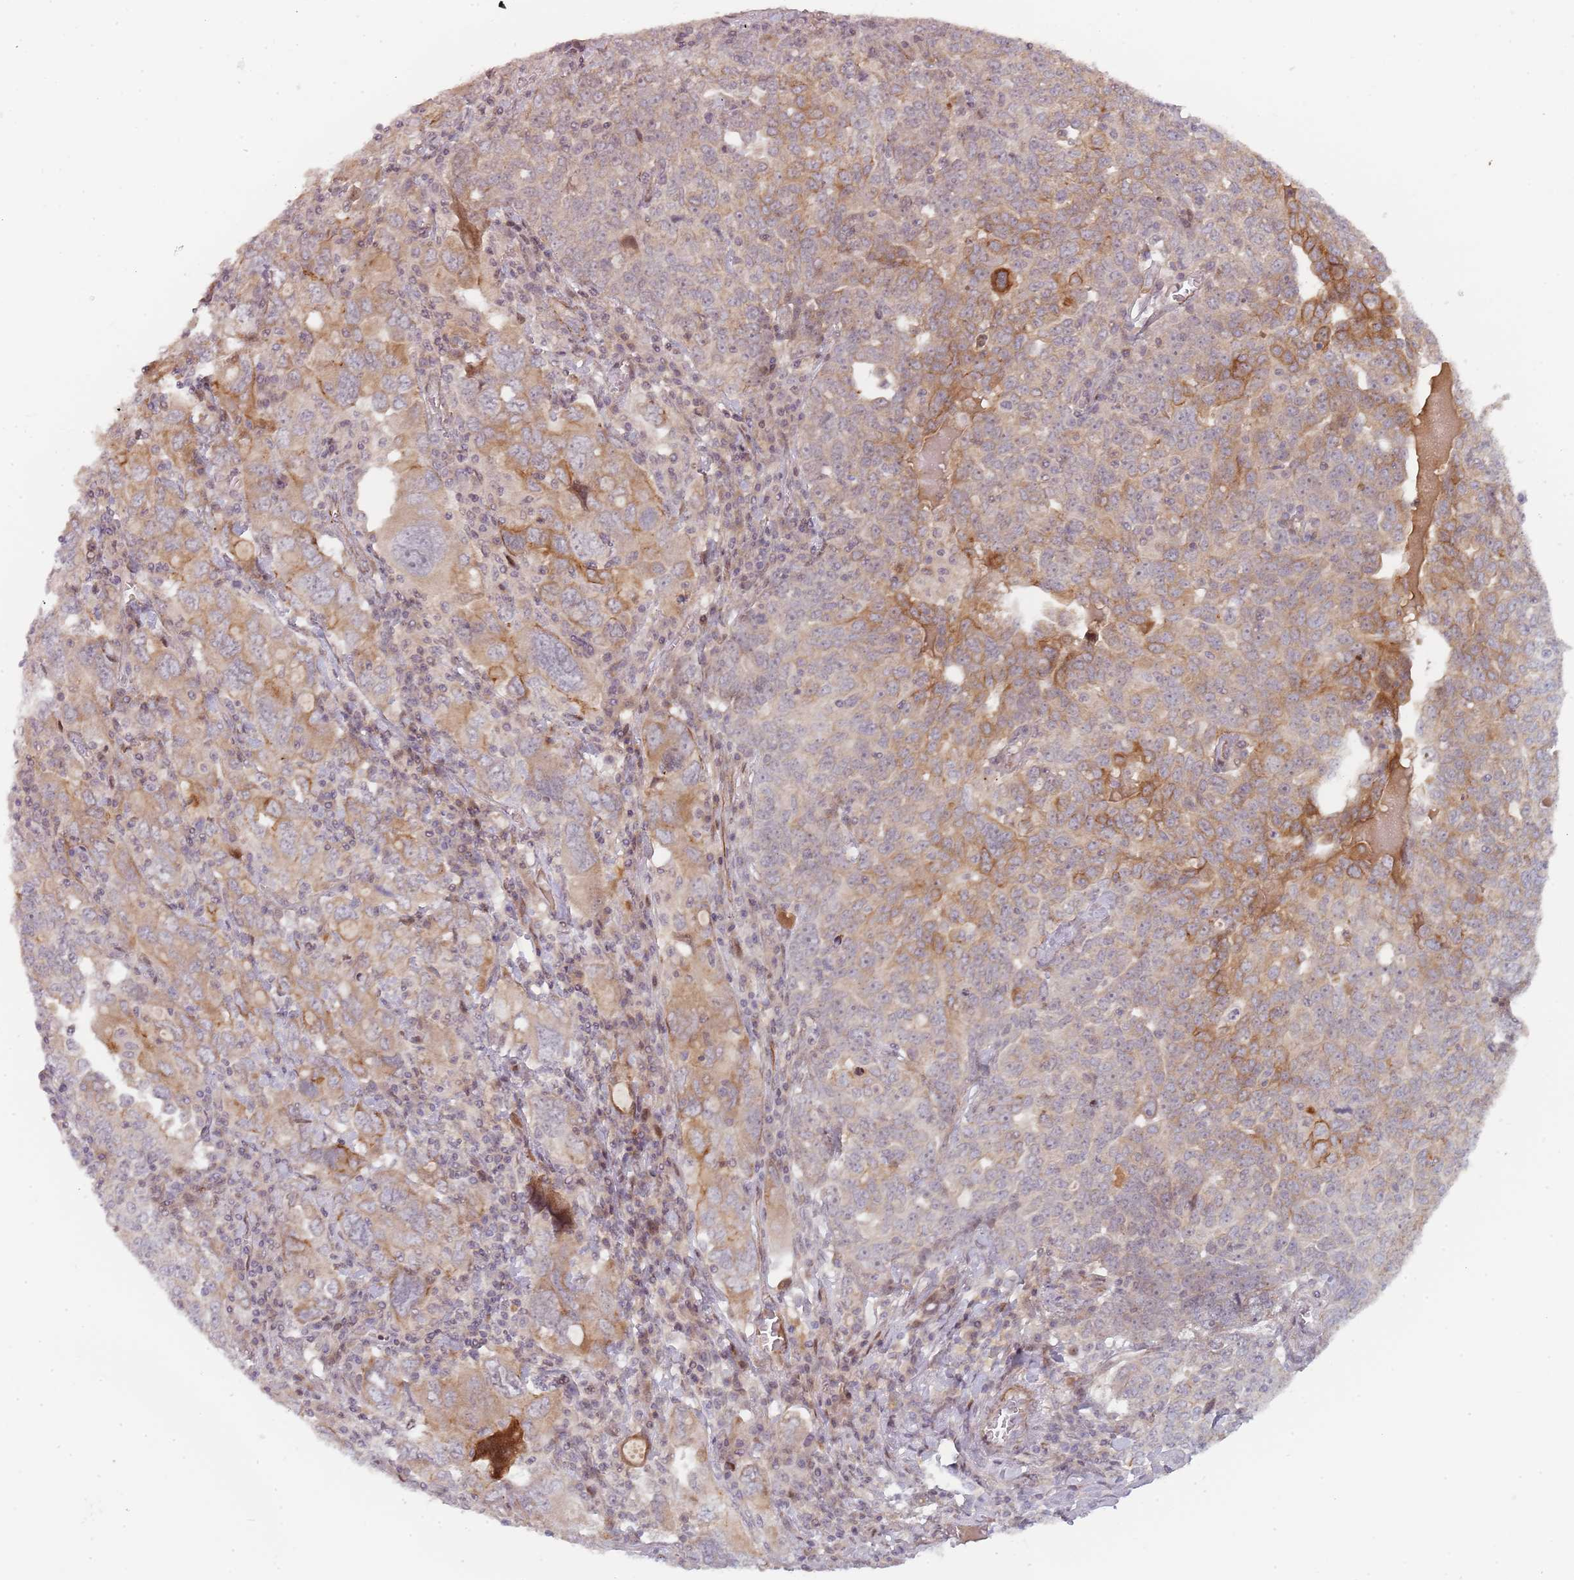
{"staining": {"intensity": "moderate", "quantity": "25%-75%", "location": "cytoplasmic/membranous"}, "tissue": "ovarian cancer", "cell_type": "Tumor cells", "image_type": "cancer", "snomed": [{"axis": "morphology", "description": "Carcinoma, endometroid"}, {"axis": "topography", "description": "Ovary"}], "caption": "Protein expression analysis of endometroid carcinoma (ovarian) demonstrates moderate cytoplasmic/membranous positivity in approximately 25%-75% of tumor cells.", "gene": "RPS6KA2", "patient": {"sex": "female", "age": 62}}